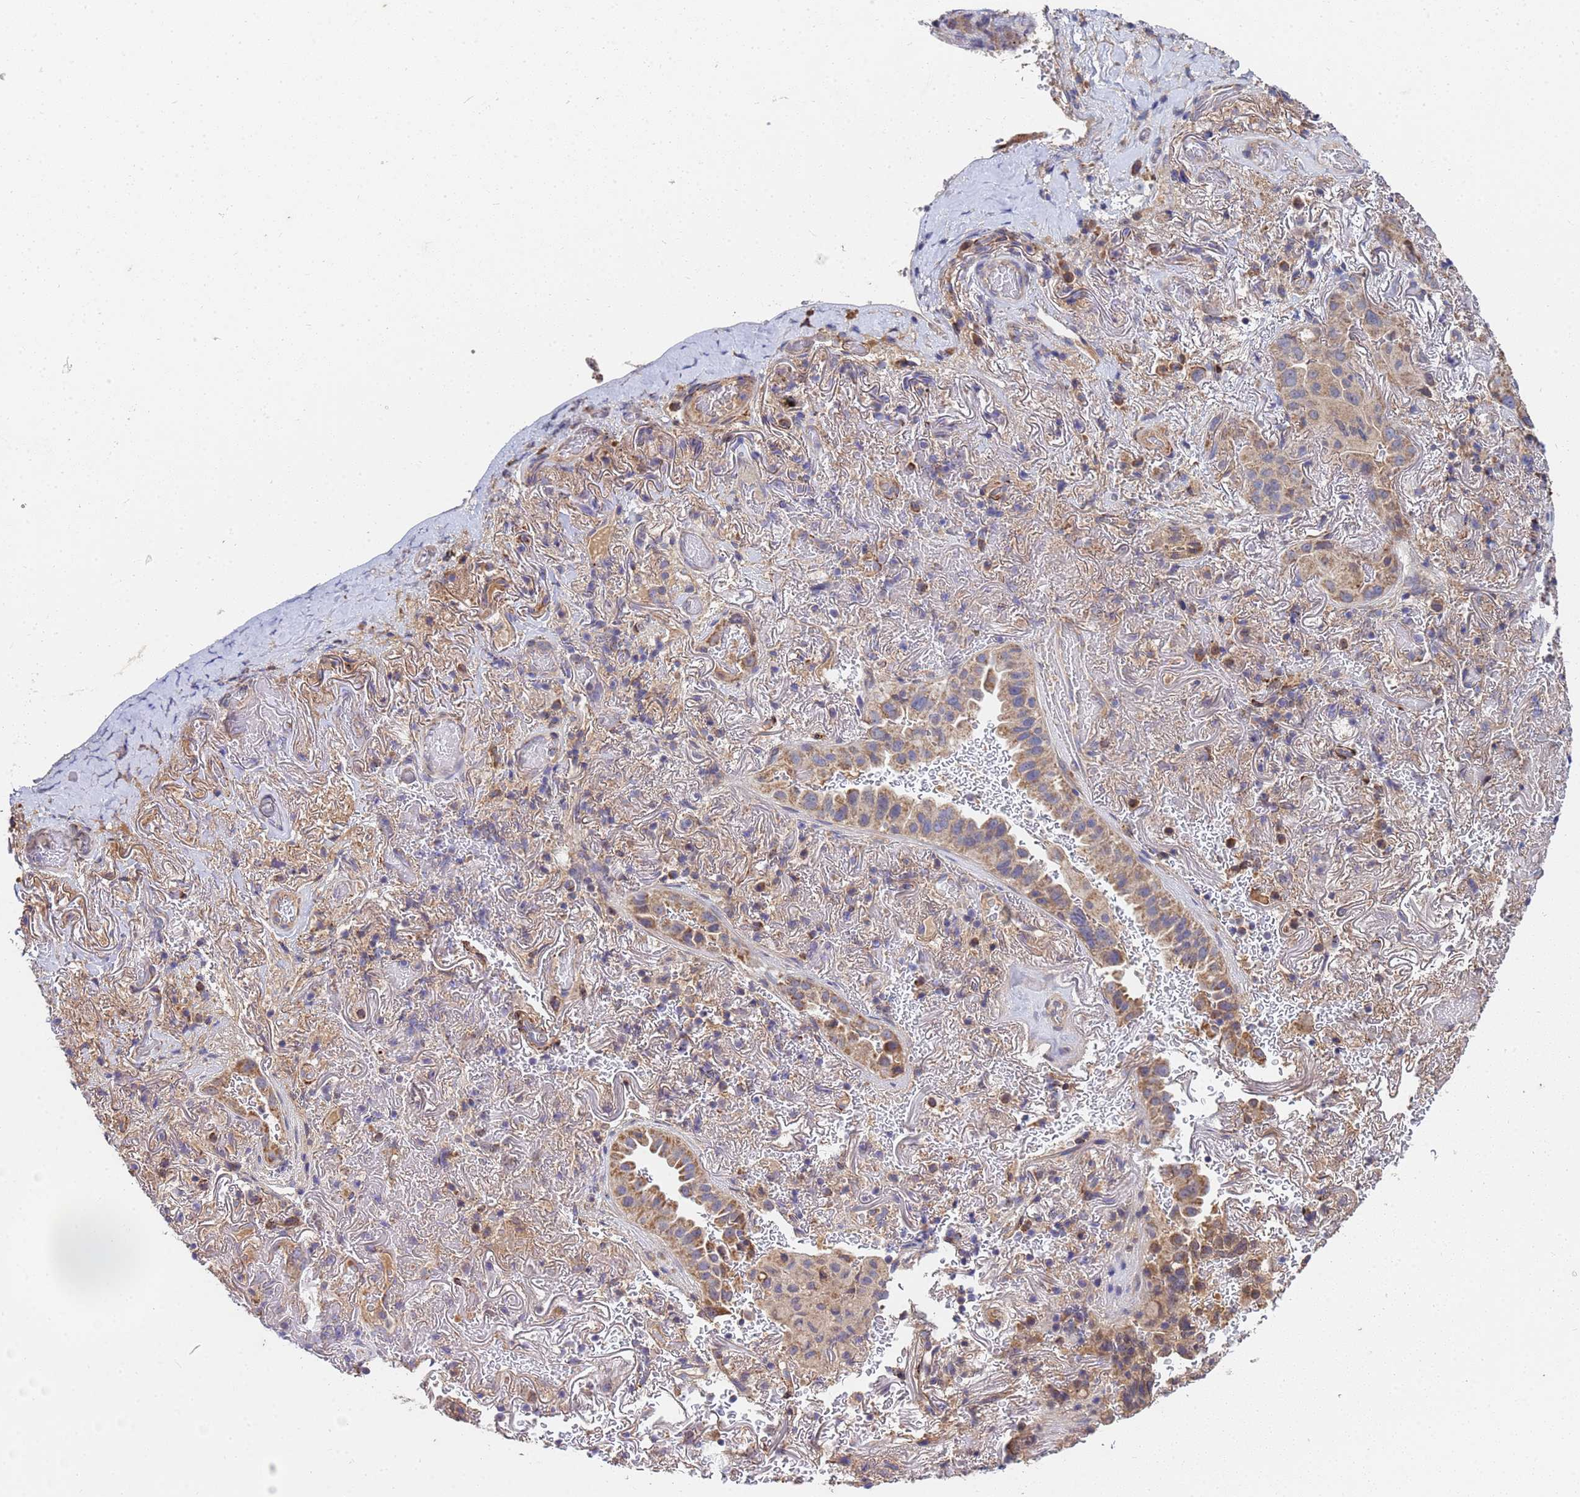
{"staining": {"intensity": "moderate", "quantity": "25%-75%", "location": "cytoplasmic/membranous"}, "tissue": "lung cancer", "cell_type": "Tumor cells", "image_type": "cancer", "snomed": [{"axis": "morphology", "description": "Adenocarcinoma, NOS"}, {"axis": "topography", "description": "Lung"}], "caption": "An immunohistochemistry micrograph of neoplastic tissue is shown. Protein staining in brown labels moderate cytoplasmic/membranous positivity in lung cancer within tumor cells. Using DAB (brown) and hematoxylin (blue) stains, captured at high magnification using brightfield microscopy.", "gene": "C5orf34", "patient": {"sex": "female", "age": 69}}